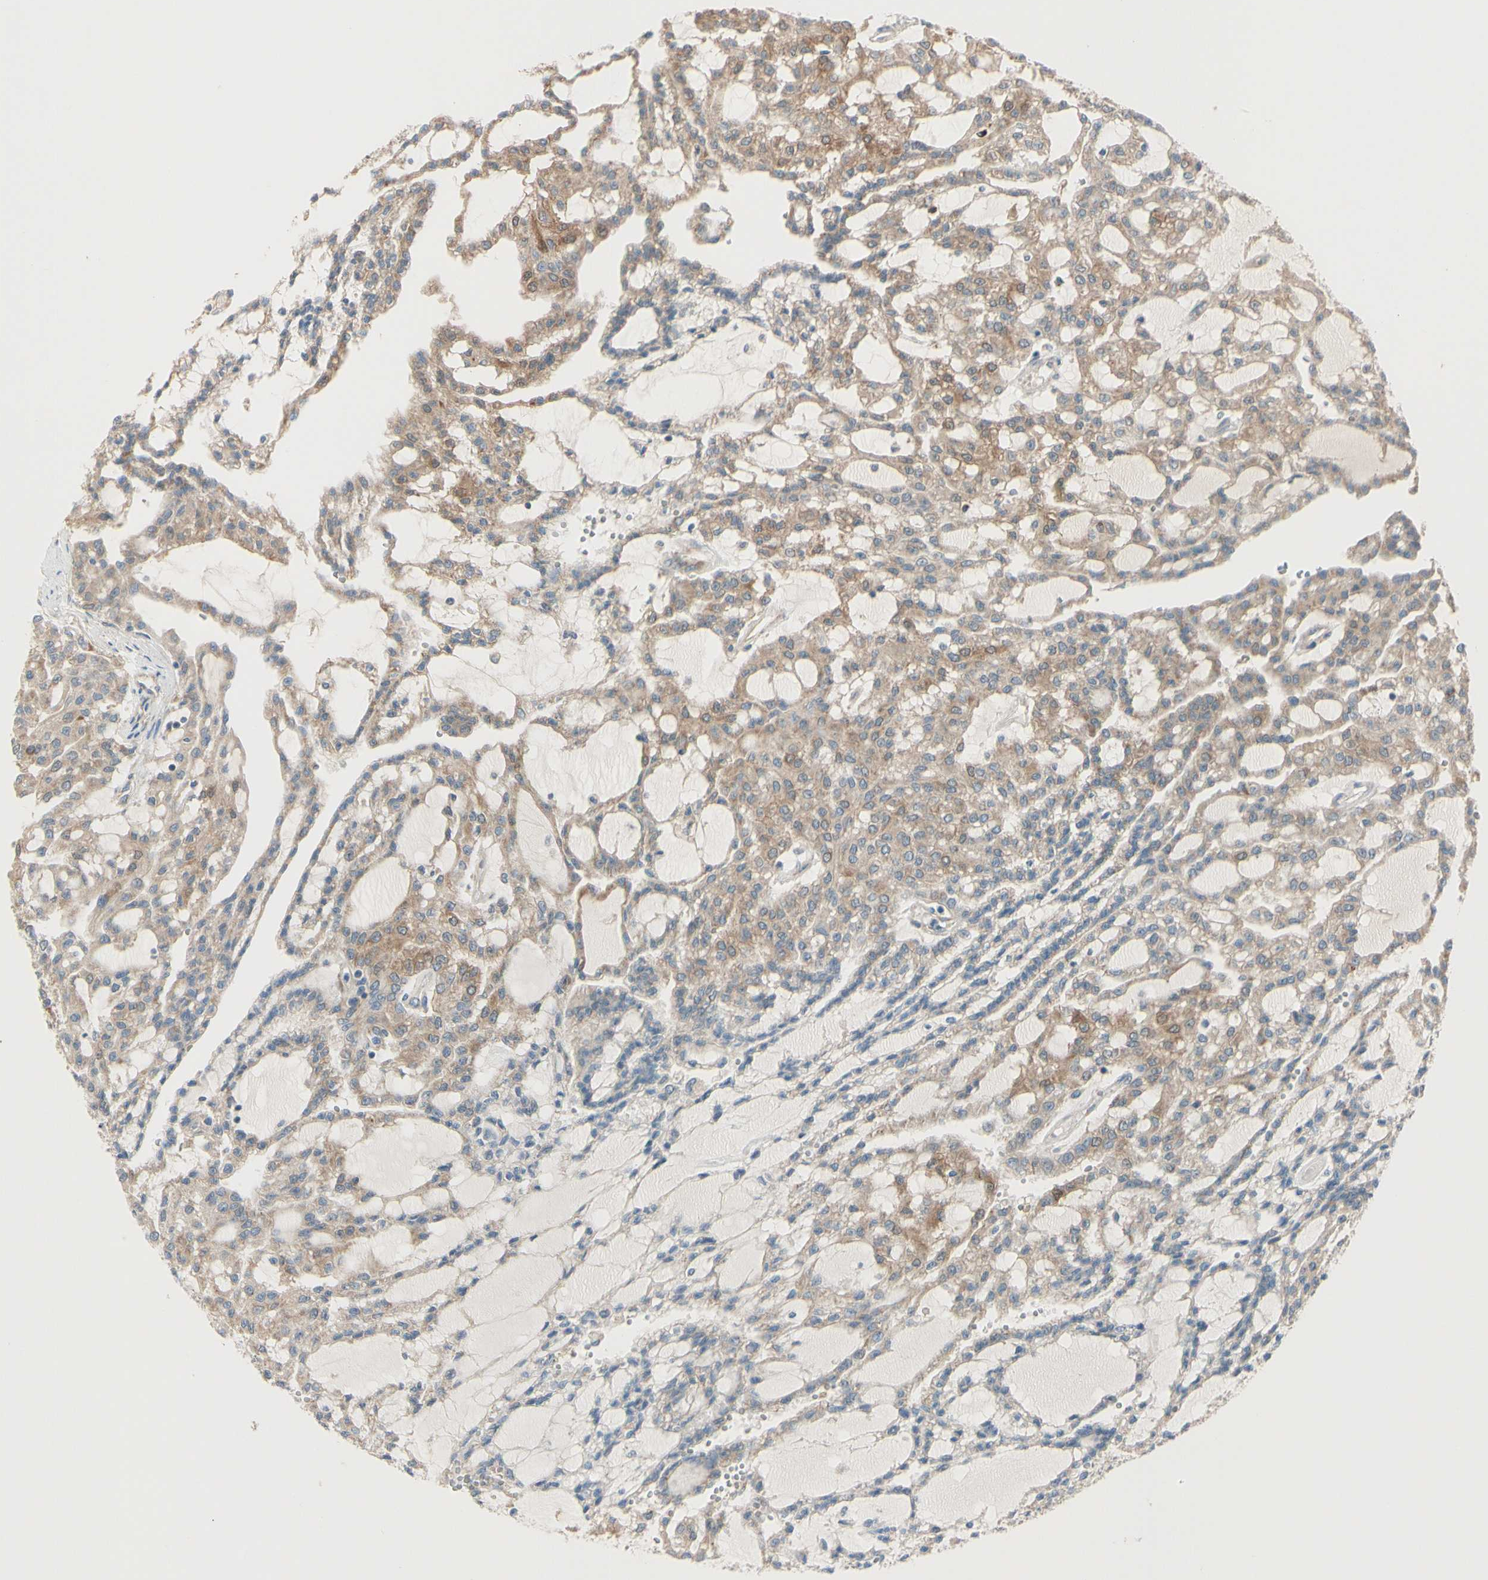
{"staining": {"intensity": "moderate", "quantity": ">75%", "location": "cytoplasmic/membranous"}, "tissue": "renal cancer", "cell_type": "Tumor cells", "image_type": "cancer", "snomed": [{"axis": "morphology", "description": "Adenocarcinoma, NOS"}, {"axis": "topography", "description": "Kidney"}], "caption": "DAB immunohistochemical staining of human renal adenocarcinoma shows moderate cytoplasmic/membranous protein staining in approximately >75% of tumor cells.", "gene": "EPHA3", "patient": {"sex": "male", "age": 63}}